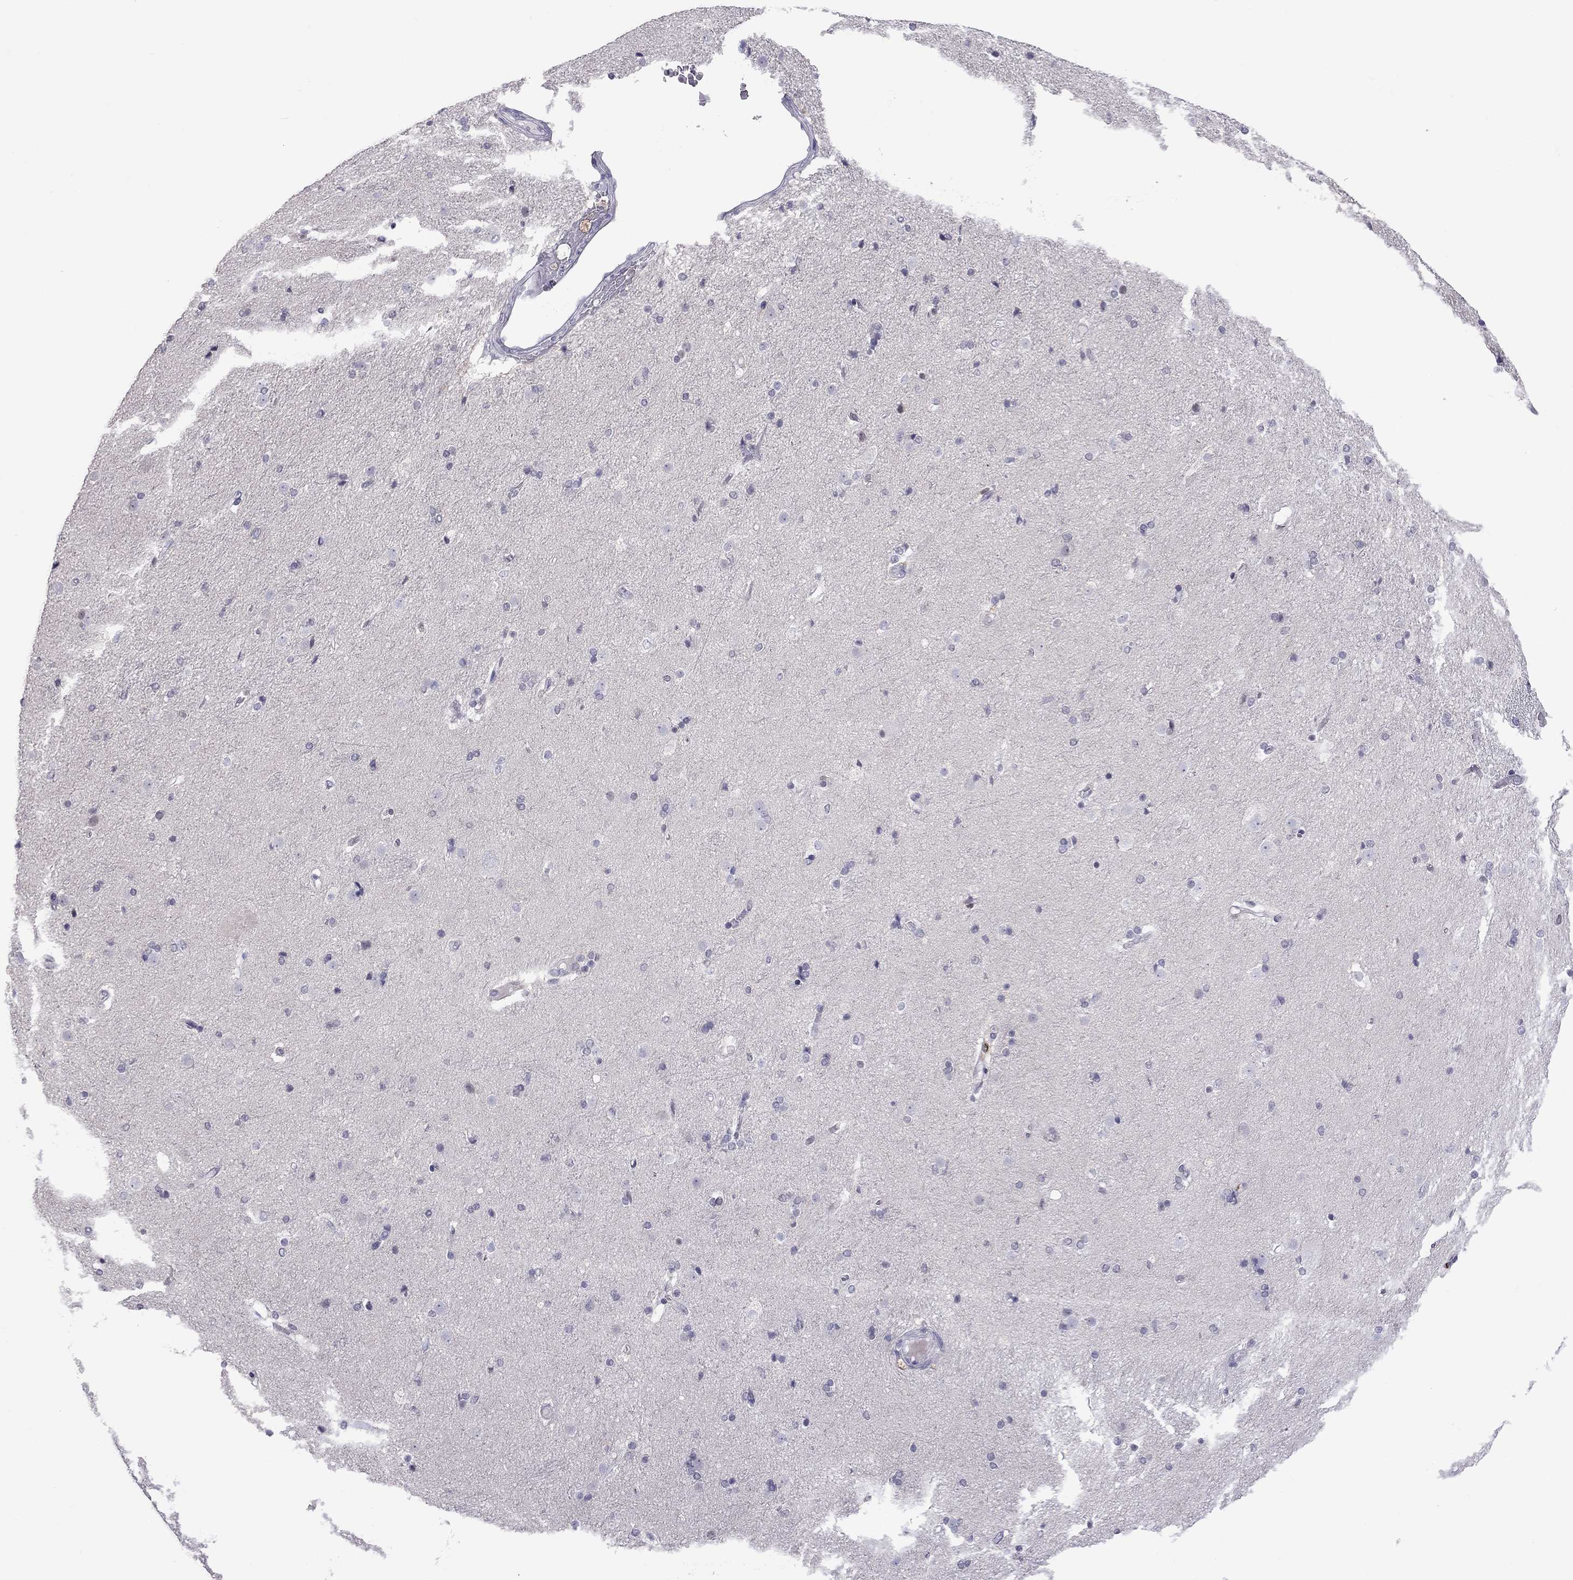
{"staining": {"intensity": "negative", "quantity": "none", "location": "none"}, "tissue": "caudate", "cell_type": "Glial cells", "image_type": "normal", "snomed": [{"axis": "morphology", "description": "Normal tissue, NOS"}, {"axis": "topography", "description": "Lateral ventricle wall"}], "caption": "The histopathology image reveals no staining of glial cells in normal caudate.", "gene": "PPP1R3A", "patient": {"sex": "male", "age": 54}}